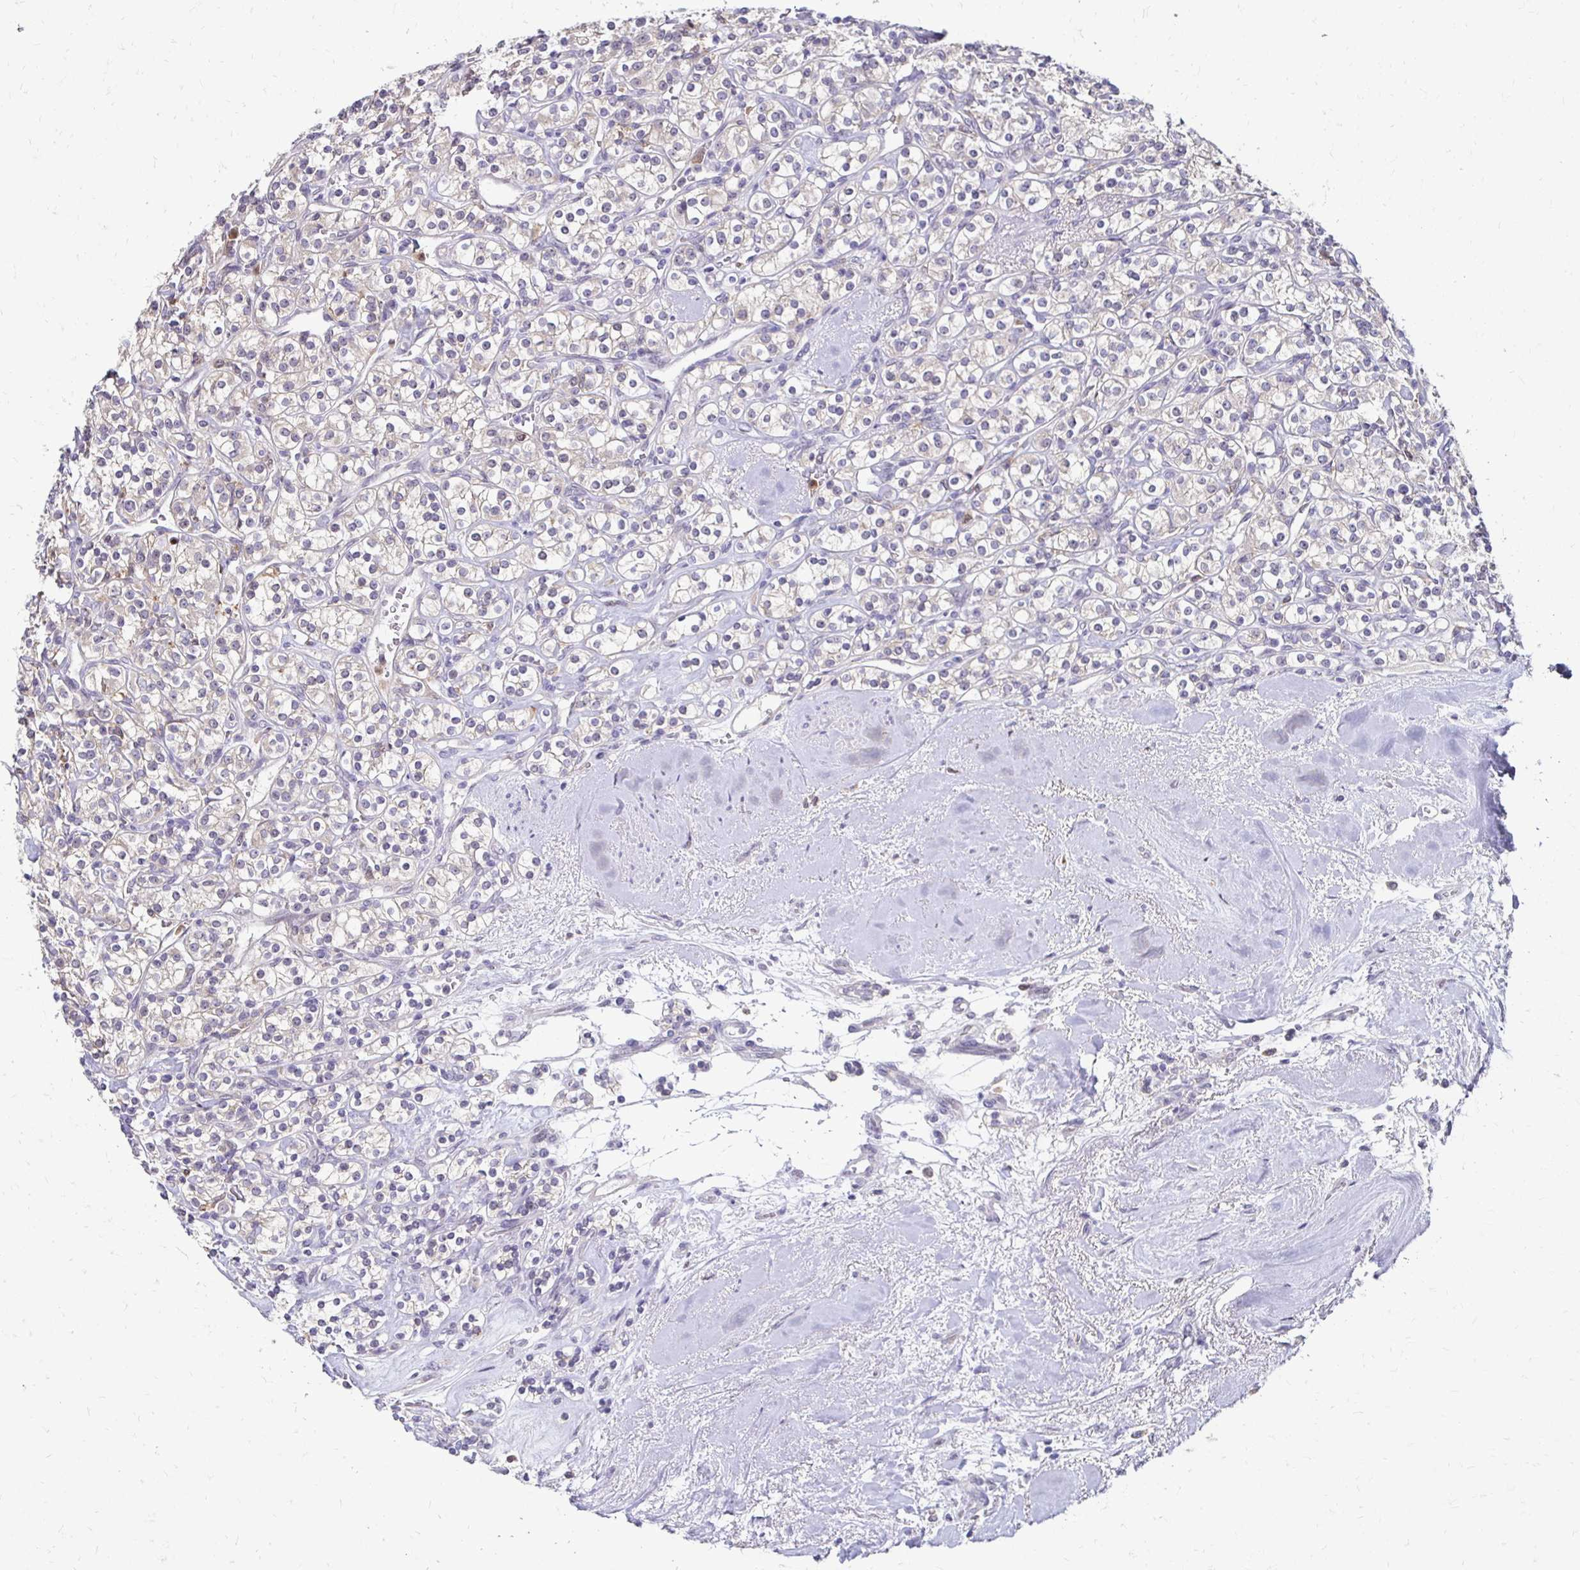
{"staining": {"intensity": "weak", "quantity": "<25%", "location": "cytoplasmic/membranous"}, "tissue": "renal cancer", "cell_type": "Tumor cells", "image_type": "cancer", "snomed": [{"axis": "morphology", "description": "Adenocarcinoma, NOS"}, {"axis": "topography", "description": "Kidney"}], "caption": "Protein analysis of adenocarcinoma (renal) shows no significant expression in tumor cells.", "gene": "PADI2", "patient": {"sex": "male", "age": 77}}